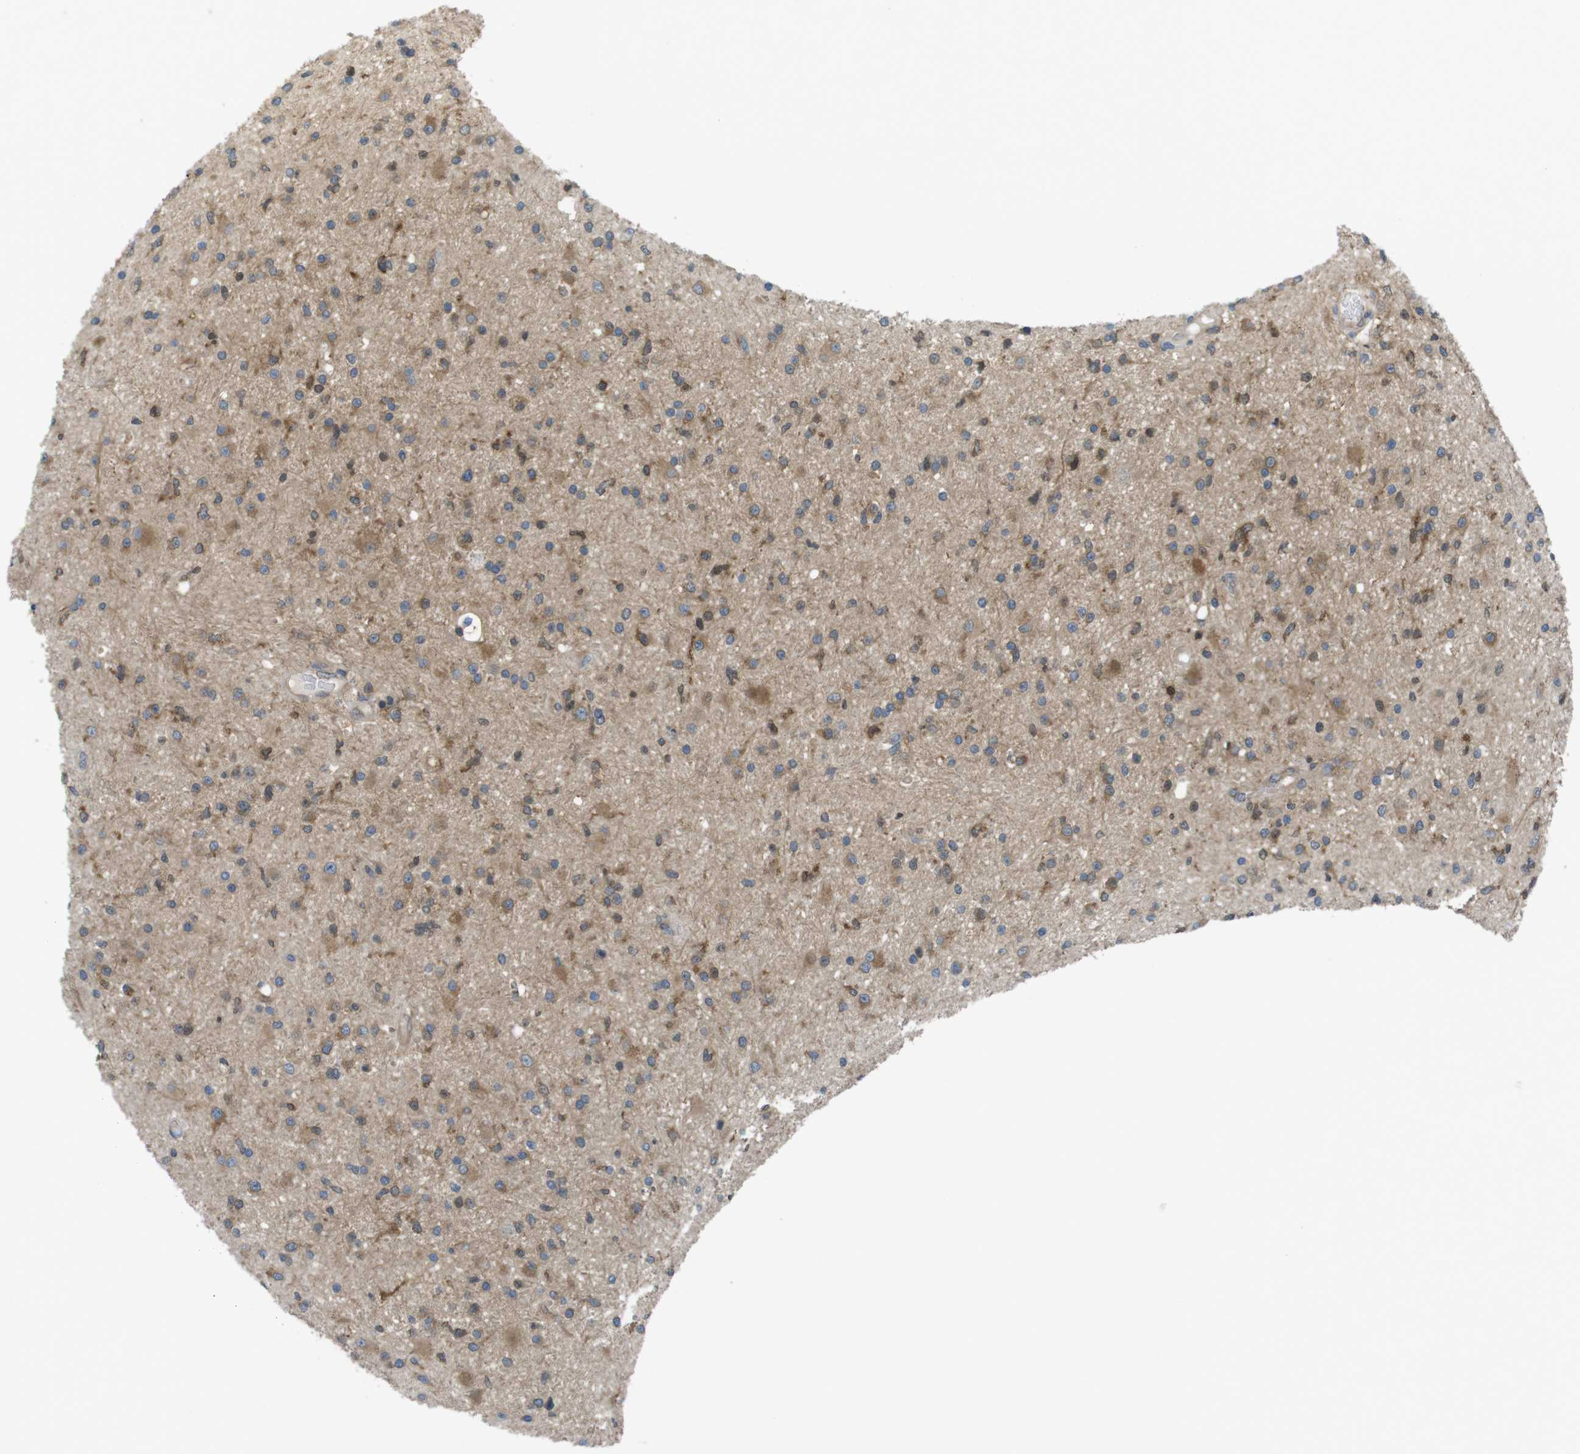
{"staining": {"intensity": "moderate", "quantity": ">75%", "location": "cytoplasmic/membranous"}, "tissue": "glioma", "cell_type": "Tumor cells", "image_type": "cancer", "snomed": [{"axis": "morphology", "description": "Glioma, malignant, High grade"}, {"axis": "topography", "description": "Brain"}], "caption": "Tumor cells reveal moderate cytoplasmic/membranous positivity in approximately >75% of cells in glioma. (brown staining indicates protein expression, while blue staining denotes nuclei).", "gene": "MTHFD1", "patient": {"sex": "male", "age": 33}}